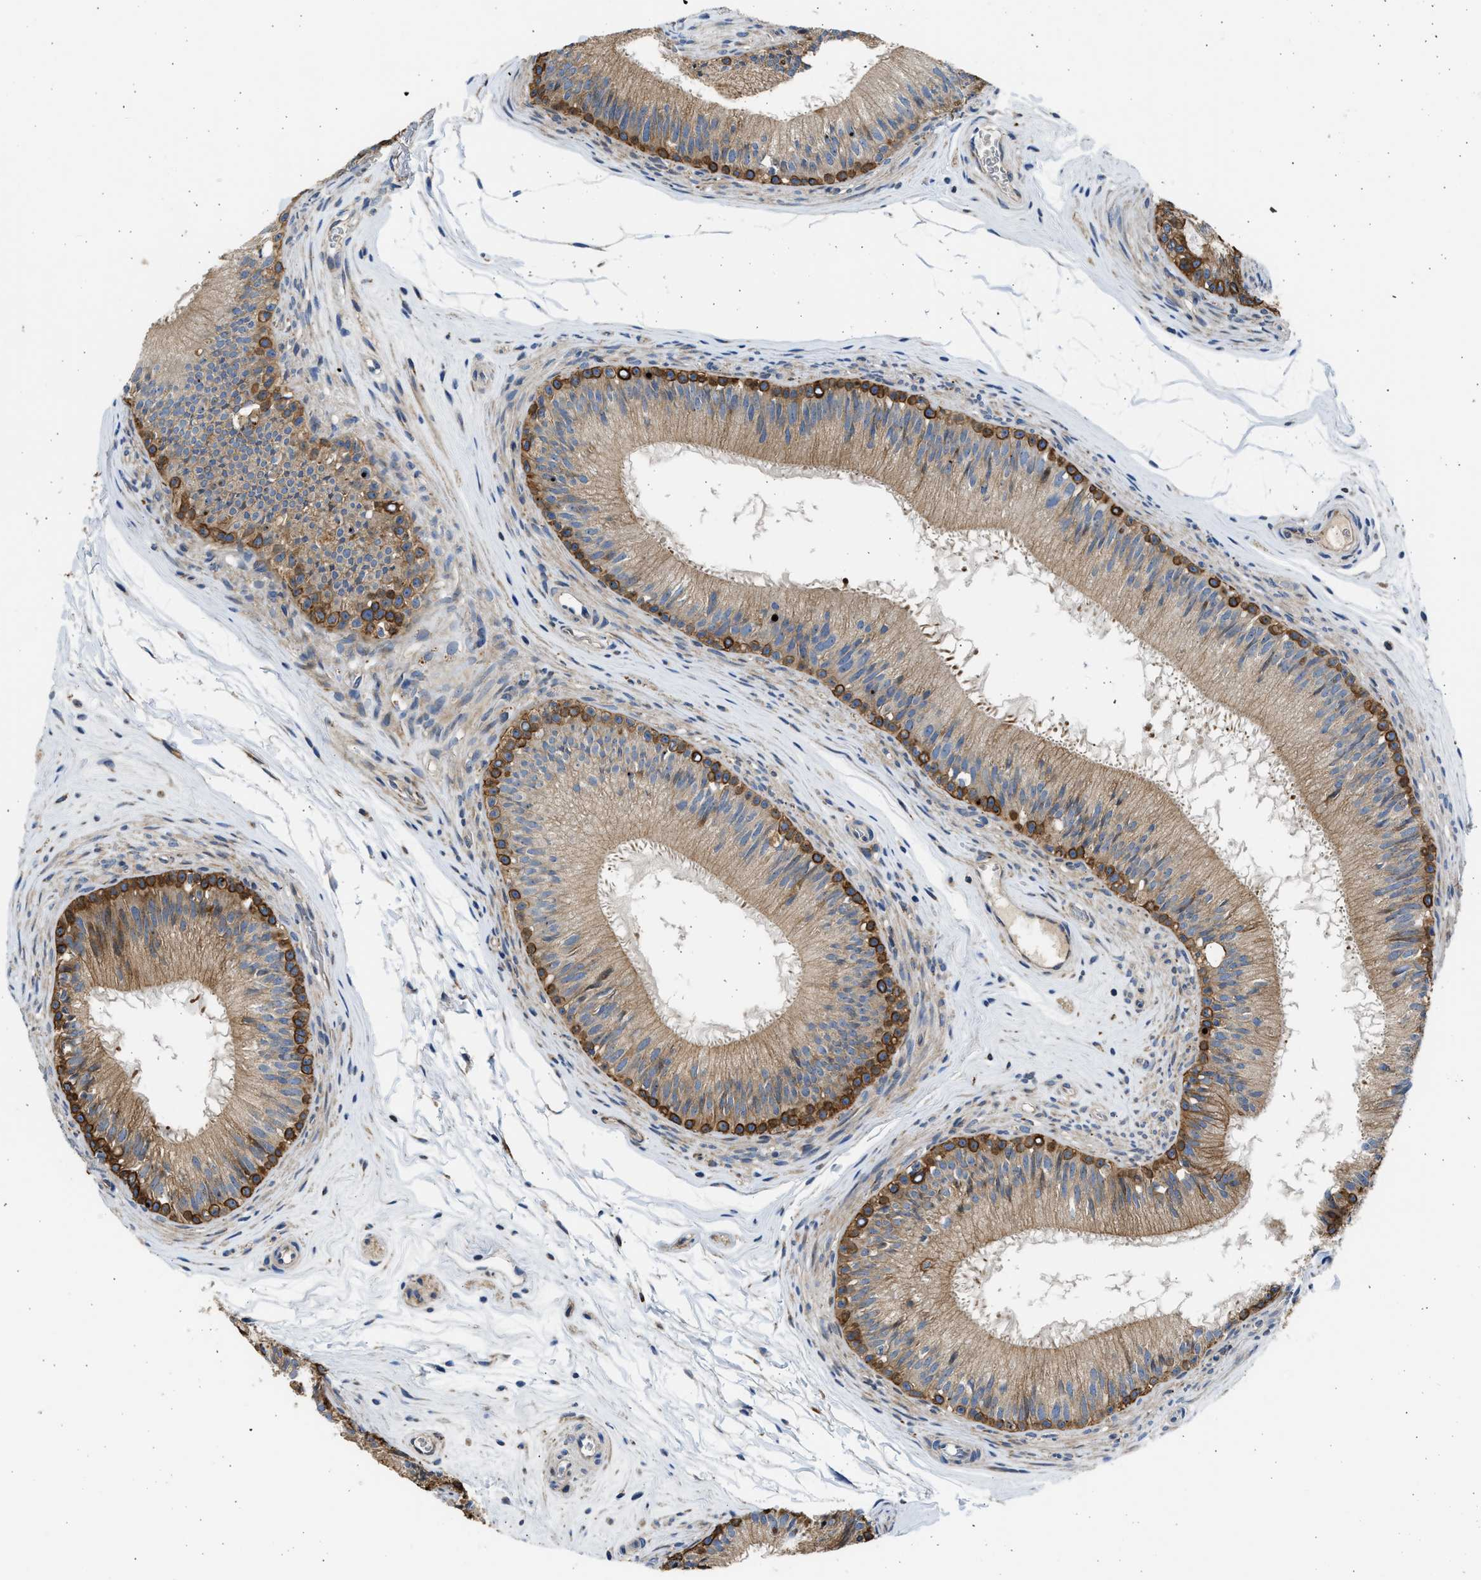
{"staining": {"intensity": "strong", "quantity": ">75%", "location": "cytoplasmic/membranous"}, "tissue": "epididymis", "cell_type": "Glandular cells", "image_type": "normal", "snomed": [{"axis": "morphology", "description": "Normal tissue, NOS"}, {"axis": "topography", "description": "Testis"}, {"axis": "topography", "description": "Epididymis"}], "caption": "The image shows a brown stain indicating the presence of a protein in the cytoplasmic/membranous of glandular cells in epididymis. (Stains: DAB in brown, nuclei in blue, Microscopy: brightfield microscopy at high magnification).", "gene": "PLD2", "patient": {"sex": "male", "age": 36}}